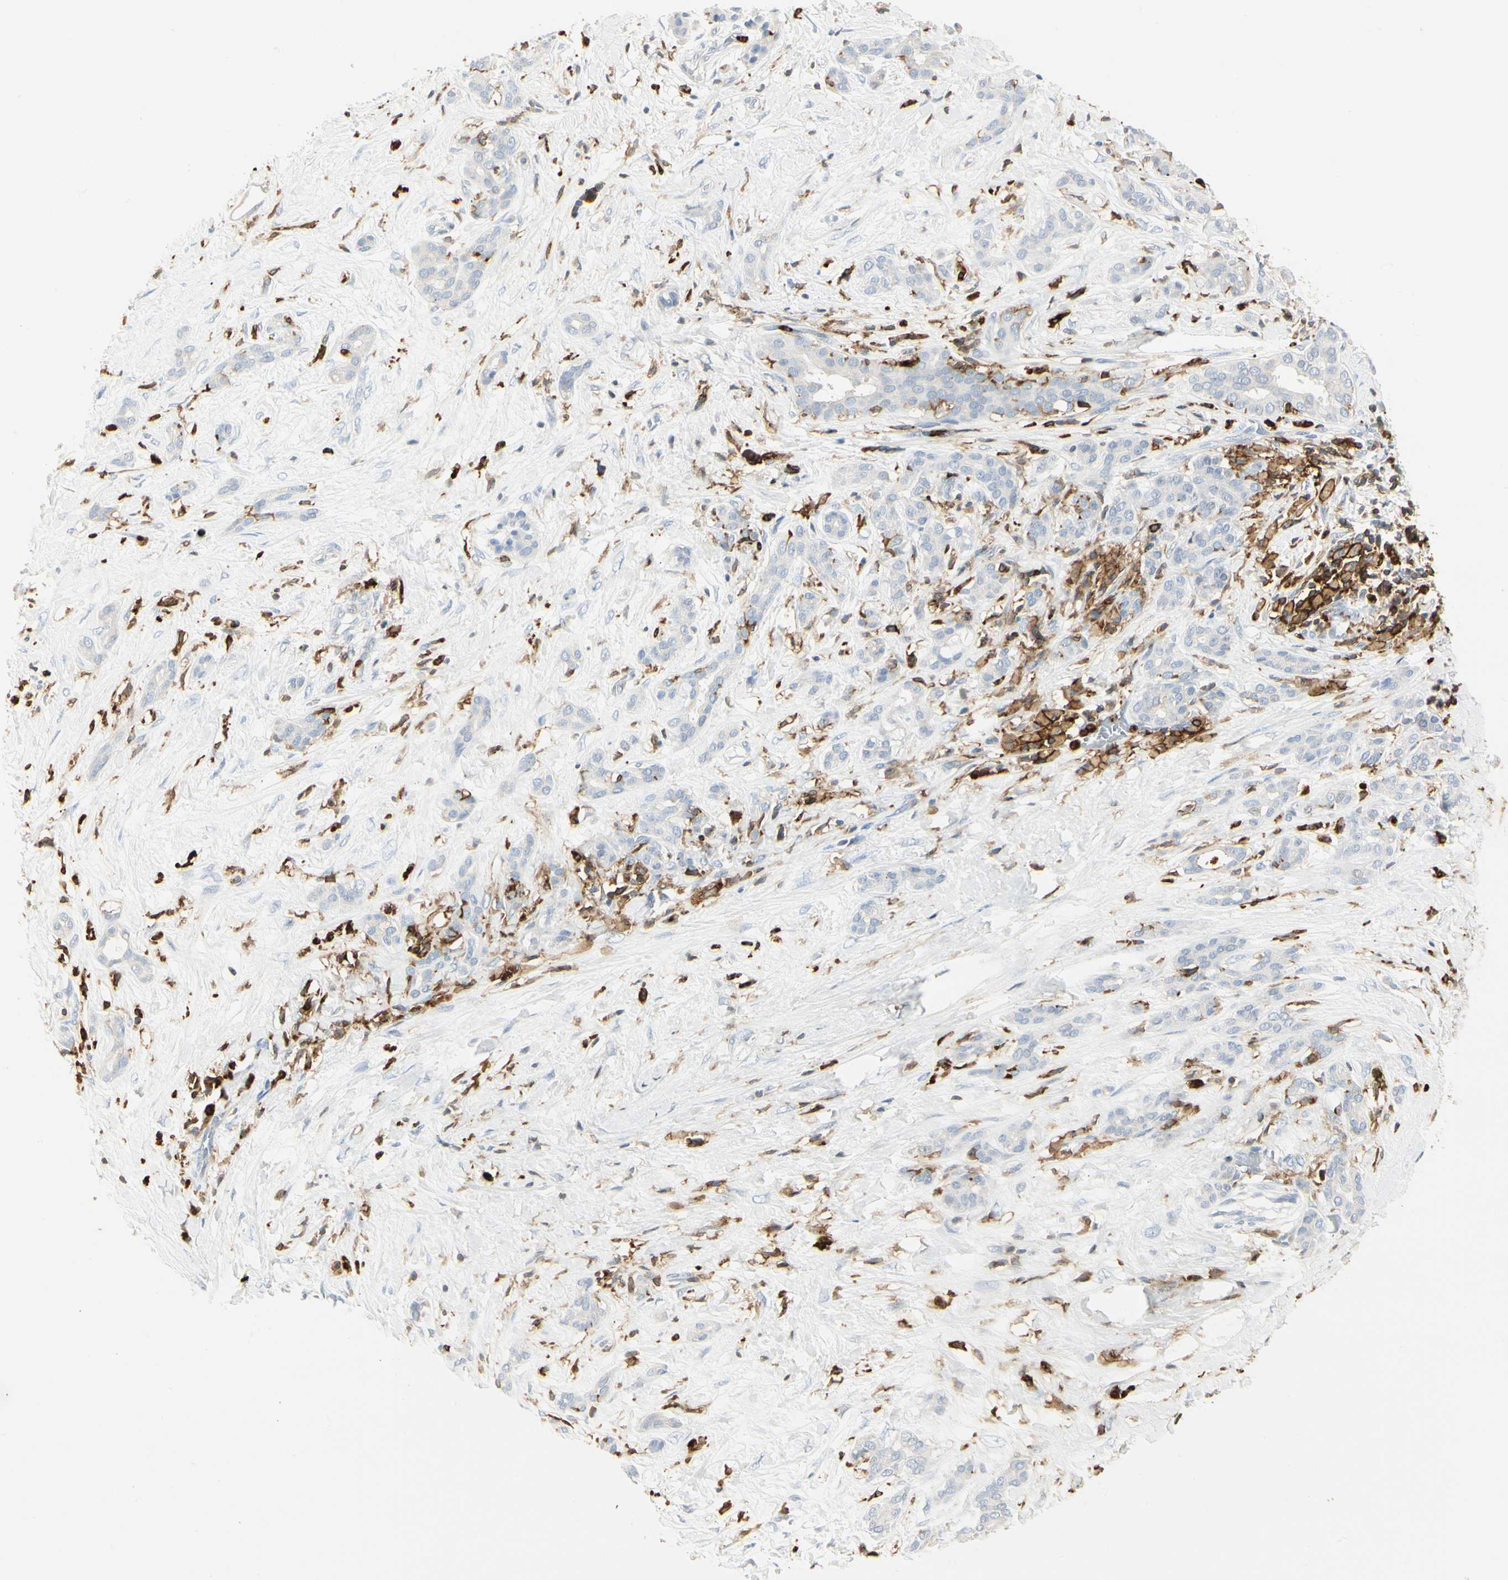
{"staining": {"intensity": "negative", "quantity": "none", "location": "none"}, "tissue": "pancreatic cancer", "cell_type": "Tumor cells", "image_type": "cancer", "snomed": [{"axis": "morphology", "description": "Adenocarcinoma, NOS"}, {"axis": "topography", "description": "Pancreas"}], "caption": "Human pancreatic cancer stained for a protein using immunohistochemistry (IHC) reveals no staining in tumor cells.", "gene": "ITGB2", "patient": {"sex": "male", "age": 41}}